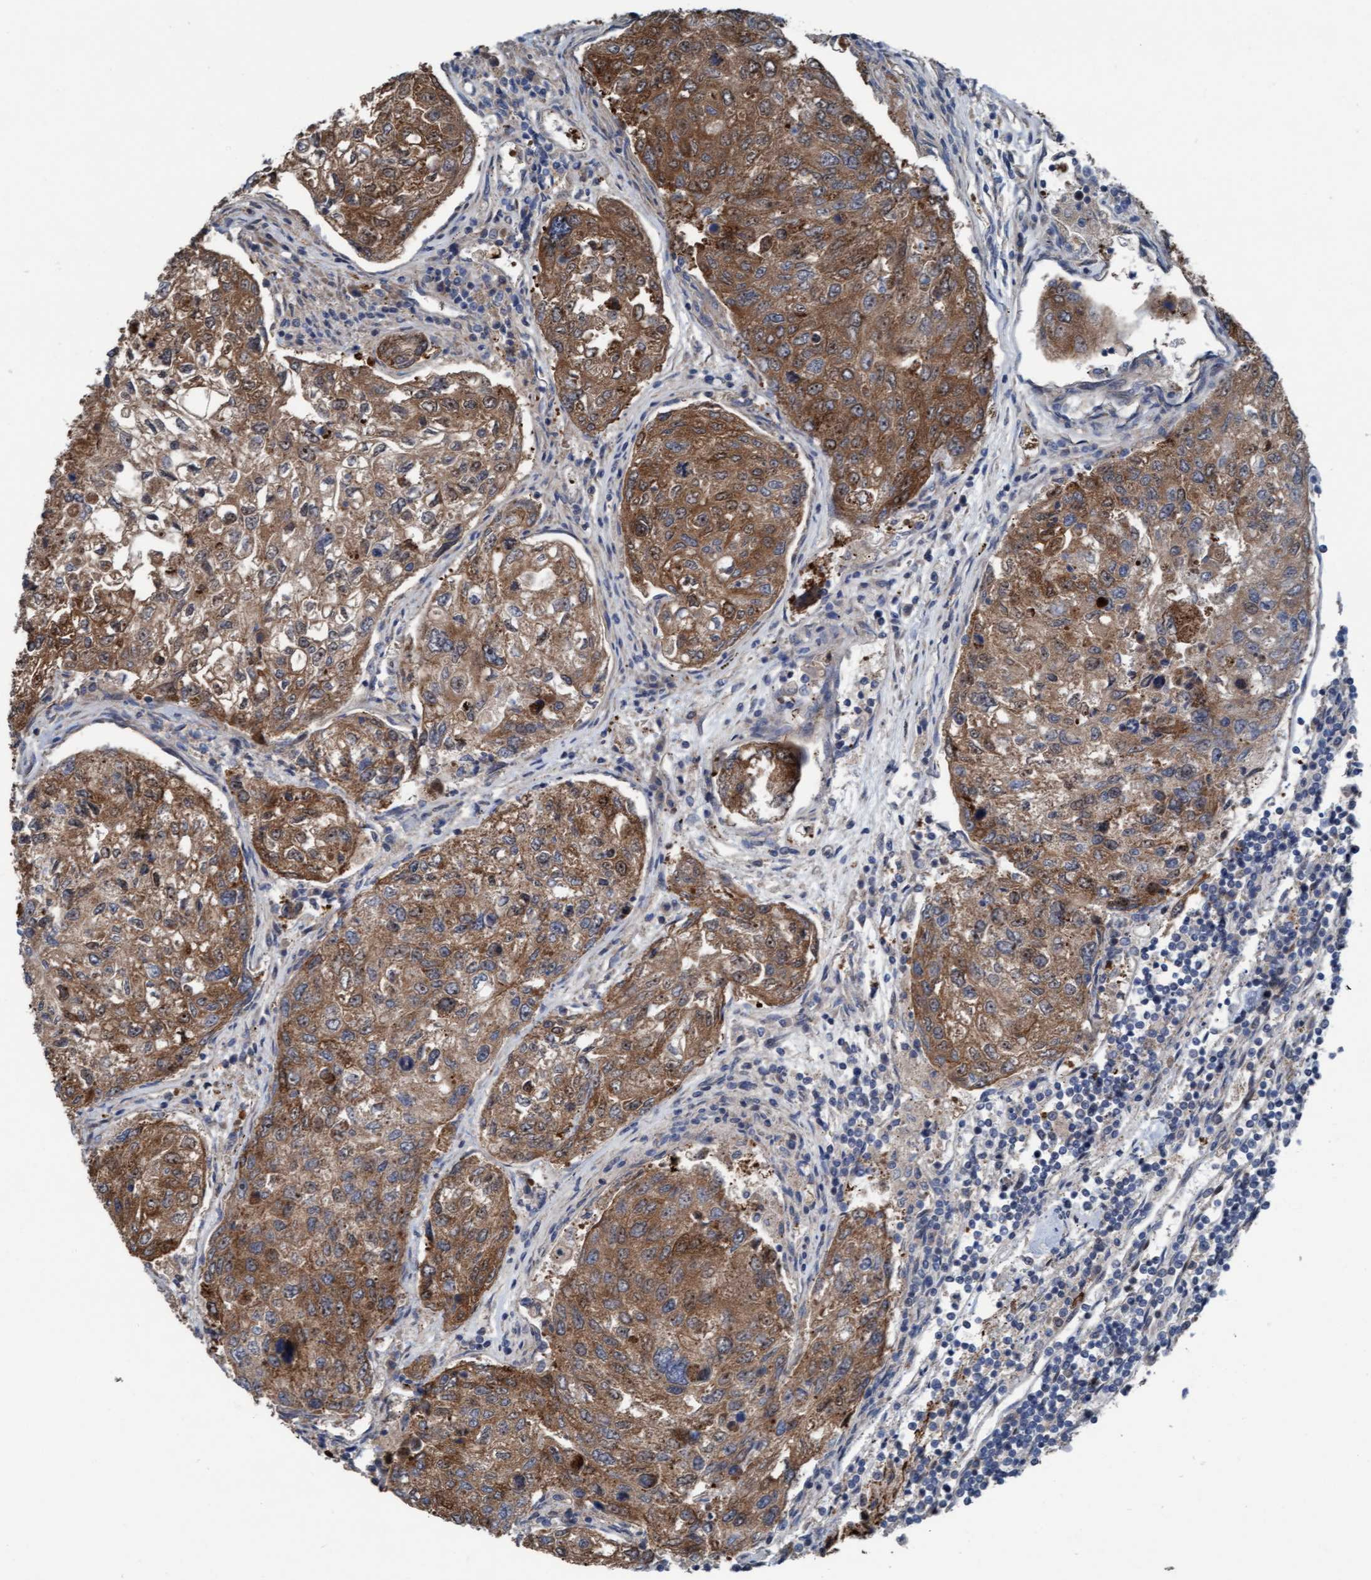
{"staining": {"intensity": "moderate", "quantity": ">75%", "location": "cytoplasmic/membranous"}, "tissue": "urothelial cancer", "cell_type": "Tumor cells", "image_type": "cancer", "snomed": [{"axis": "morphology", "description": "Urothelial carcinoma, High grade"}, {"axis": "topography", "description": "Lymph node"}, {"axis": "topography", "description": "Urinary bladder"}], "caption": "Immunohistochemical staining of high-grade urothelial carcinoma exhibits moderate cytoplasmic/membranous protein positivity in approximately >75% of tumor cells.", "gene": "KLHL26", "patient": {"sex": "male", "age": 51}}